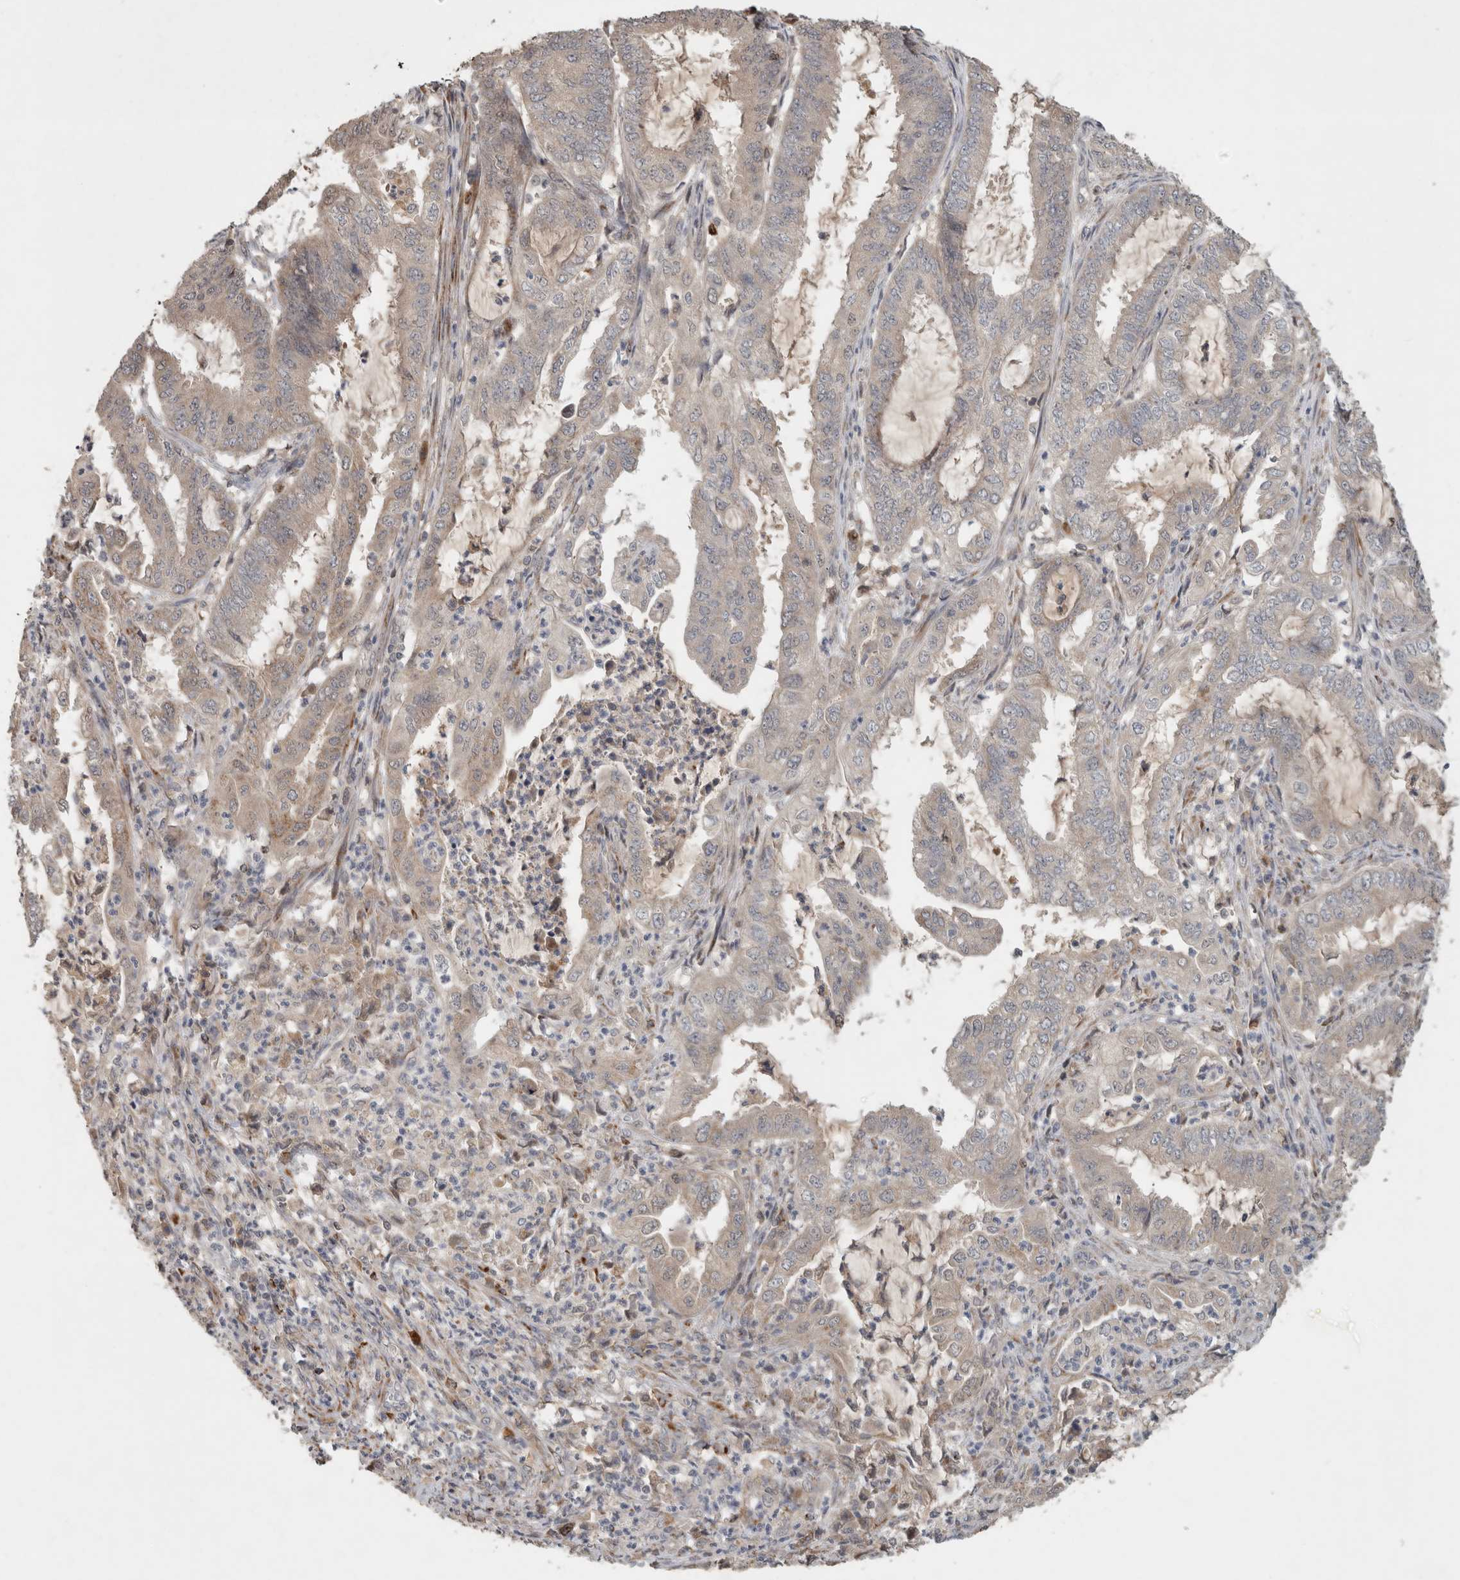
{"staining": {"intensity": "negative", "quantity": "none", "location": "none"}, "tissue": "endometrial cancer", "cell_type": "Tumor cells", "image_type": "cancer", "snomed": [{"axis": "morphology", "description": "Adenocarcinoma, NOS"}, {"axis": "topography", "description": "Endometrium"}], "caption": "This is a image of immunohistochemistry staining of endometrial cancer (adenocarcinoma), which shows no staining in tumor cells.", "gene": "SERAC1", "patient": {"sex": "female", "age": 51}}